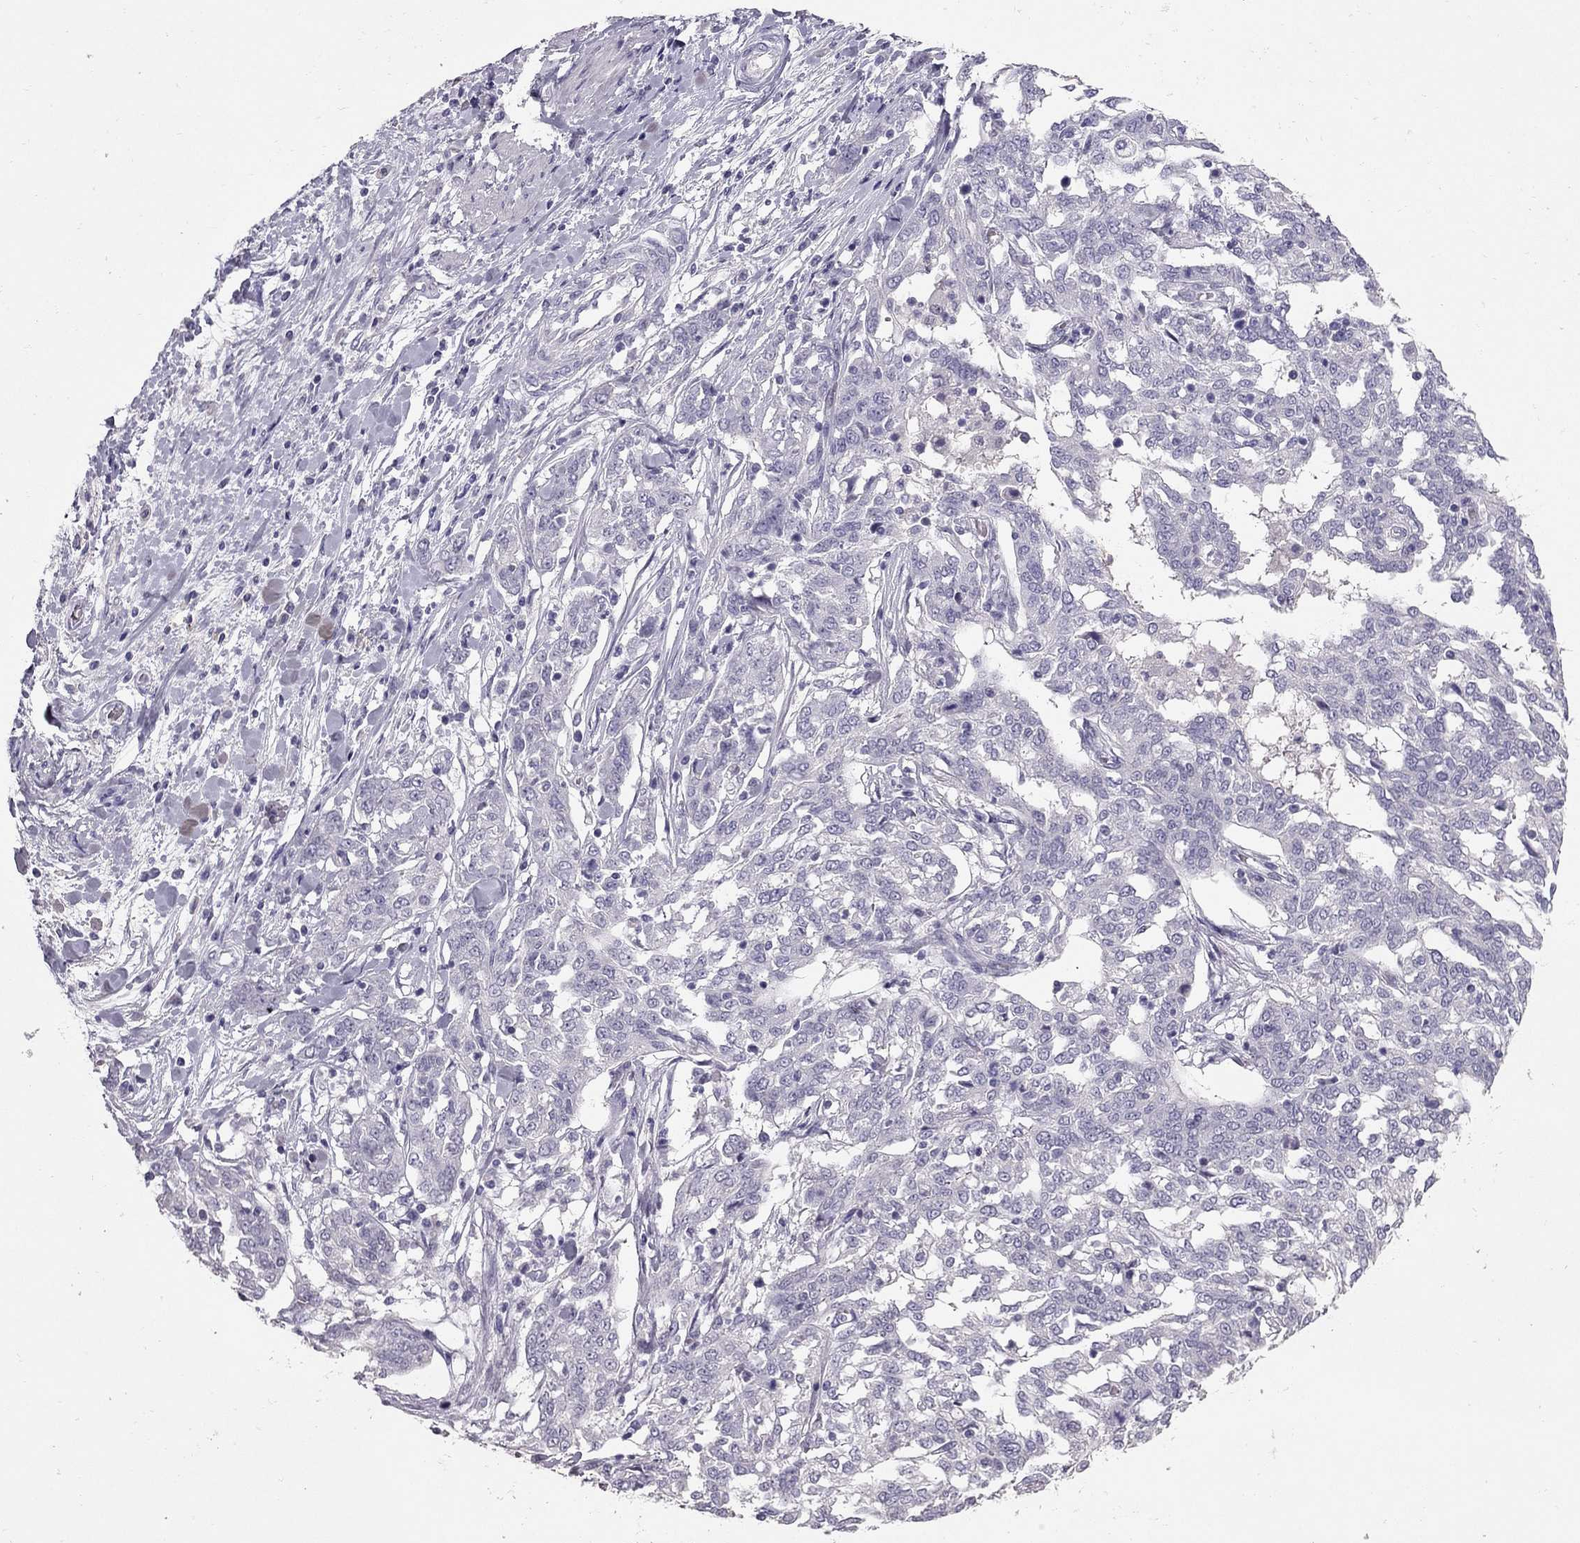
{"staining": {"intensity": "negative", "quantity": "none", "location": "none"}, "tissue": "ovarian cancer", "cell_type": "Tumor cells", "image_type": "cancer", "snomed": [{"axis": "morphology", "description": "Cystadenocarcinoma, serous, NOS"}, {"axis": "topography", "description": "Ovary"}], "caption": "Micrograph shows no significant protein expression in tumor cells of ovarian serous cystadenocarcinoma.", "gene": "RHO", "patient": {"sex": "female", "age": 67}}